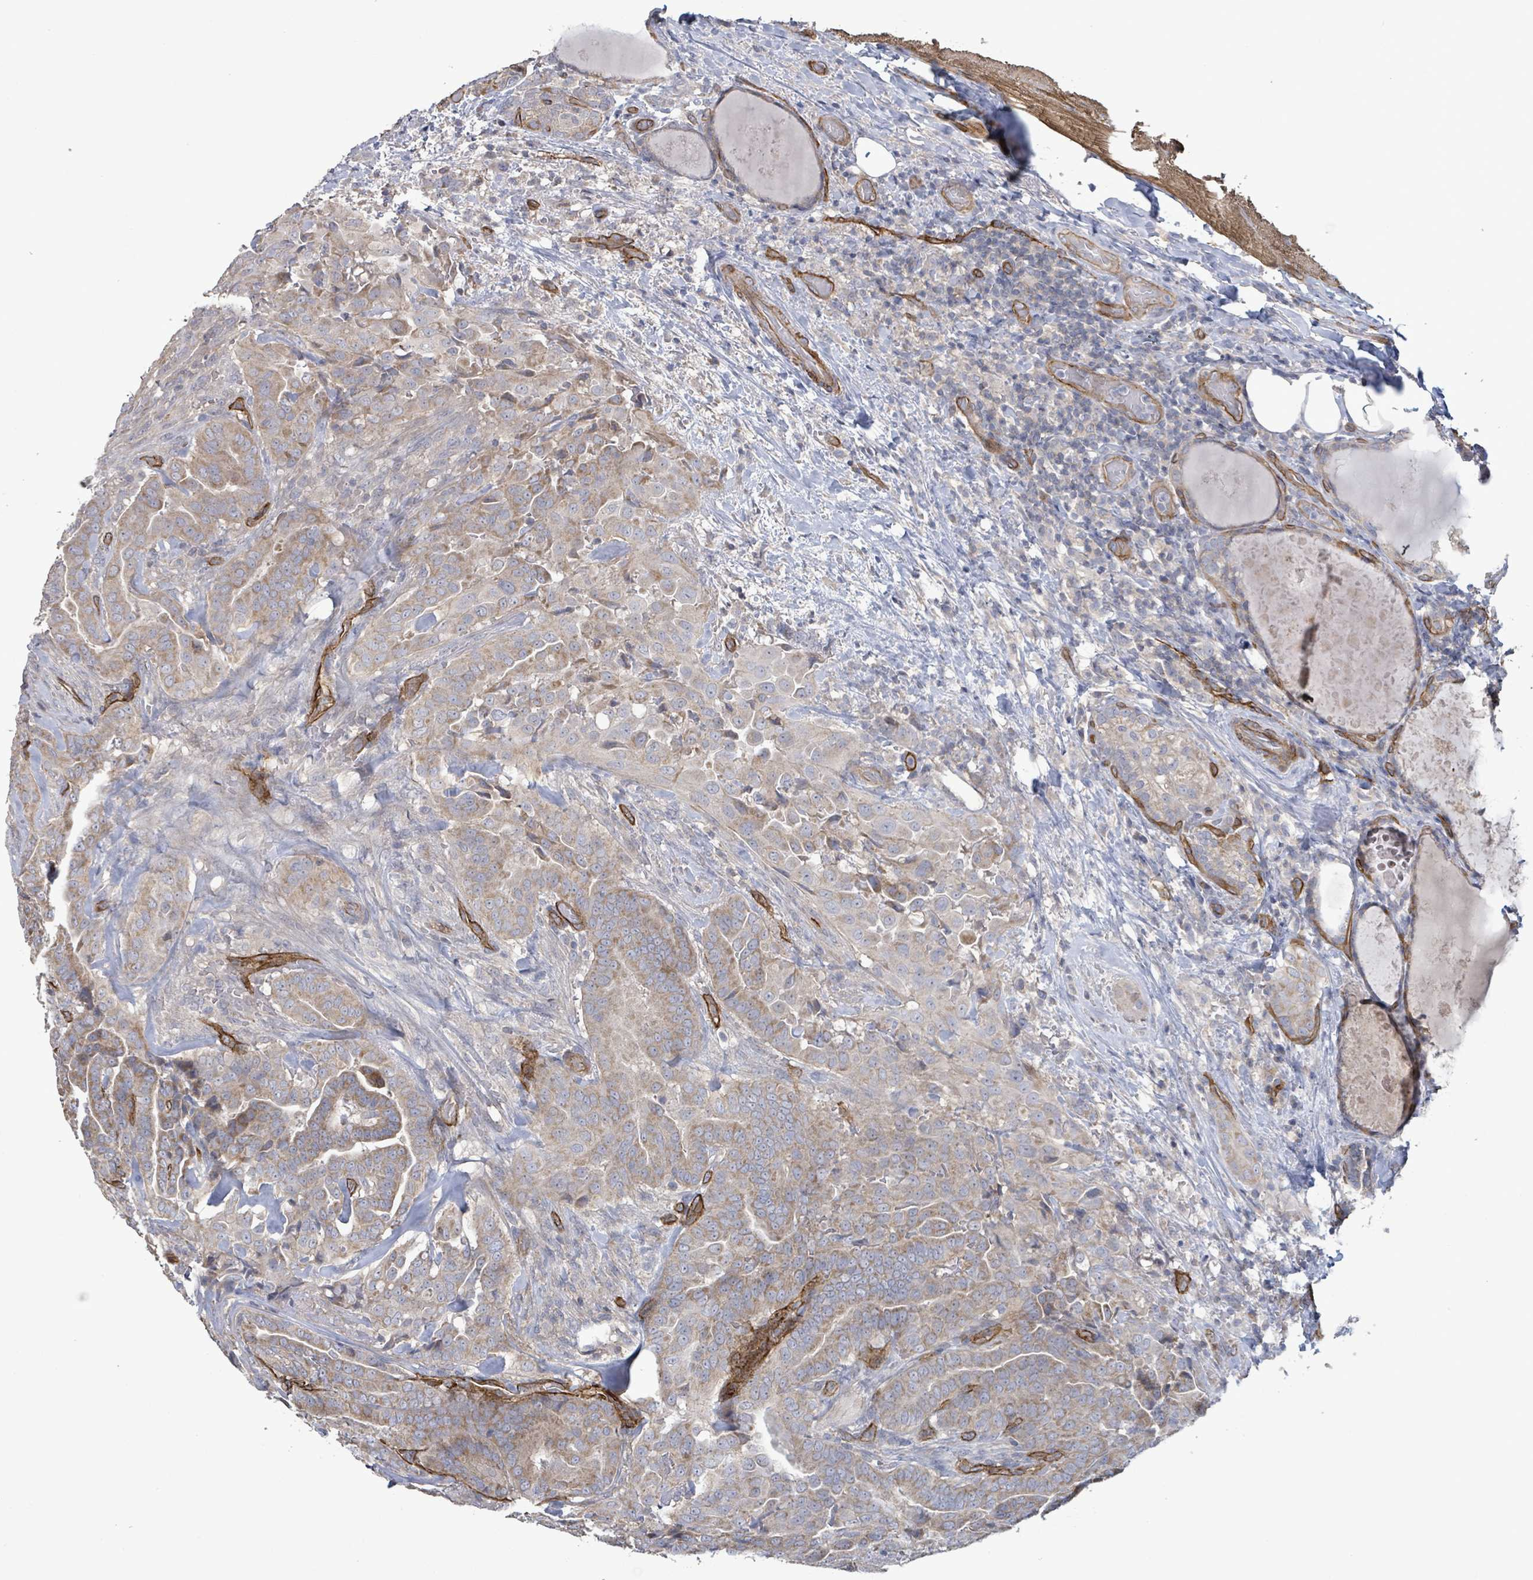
{"staining": {"intensity": "weak", "quantity": ">75%", "location": "cytoplasmic/membranous"}, "tissue": "thyroid cancer", "cell_type": "Tumor cells", "image_type": "cancer", "snomed": [{"axis": "morphology", "description": "Papillary adenocarcinoma, NOS"}, {"axis": "topography", "description": "Thyroid gland"}], "caption": "Human papillary adenocarcinoma (thyroid) stained for a protein (brown) demonstrates weak cytoplasmic/membranous positive expression in about >75% of tumor cells.", "gene": "KANK3", "patient": {"sex": "male", "age": 61}}